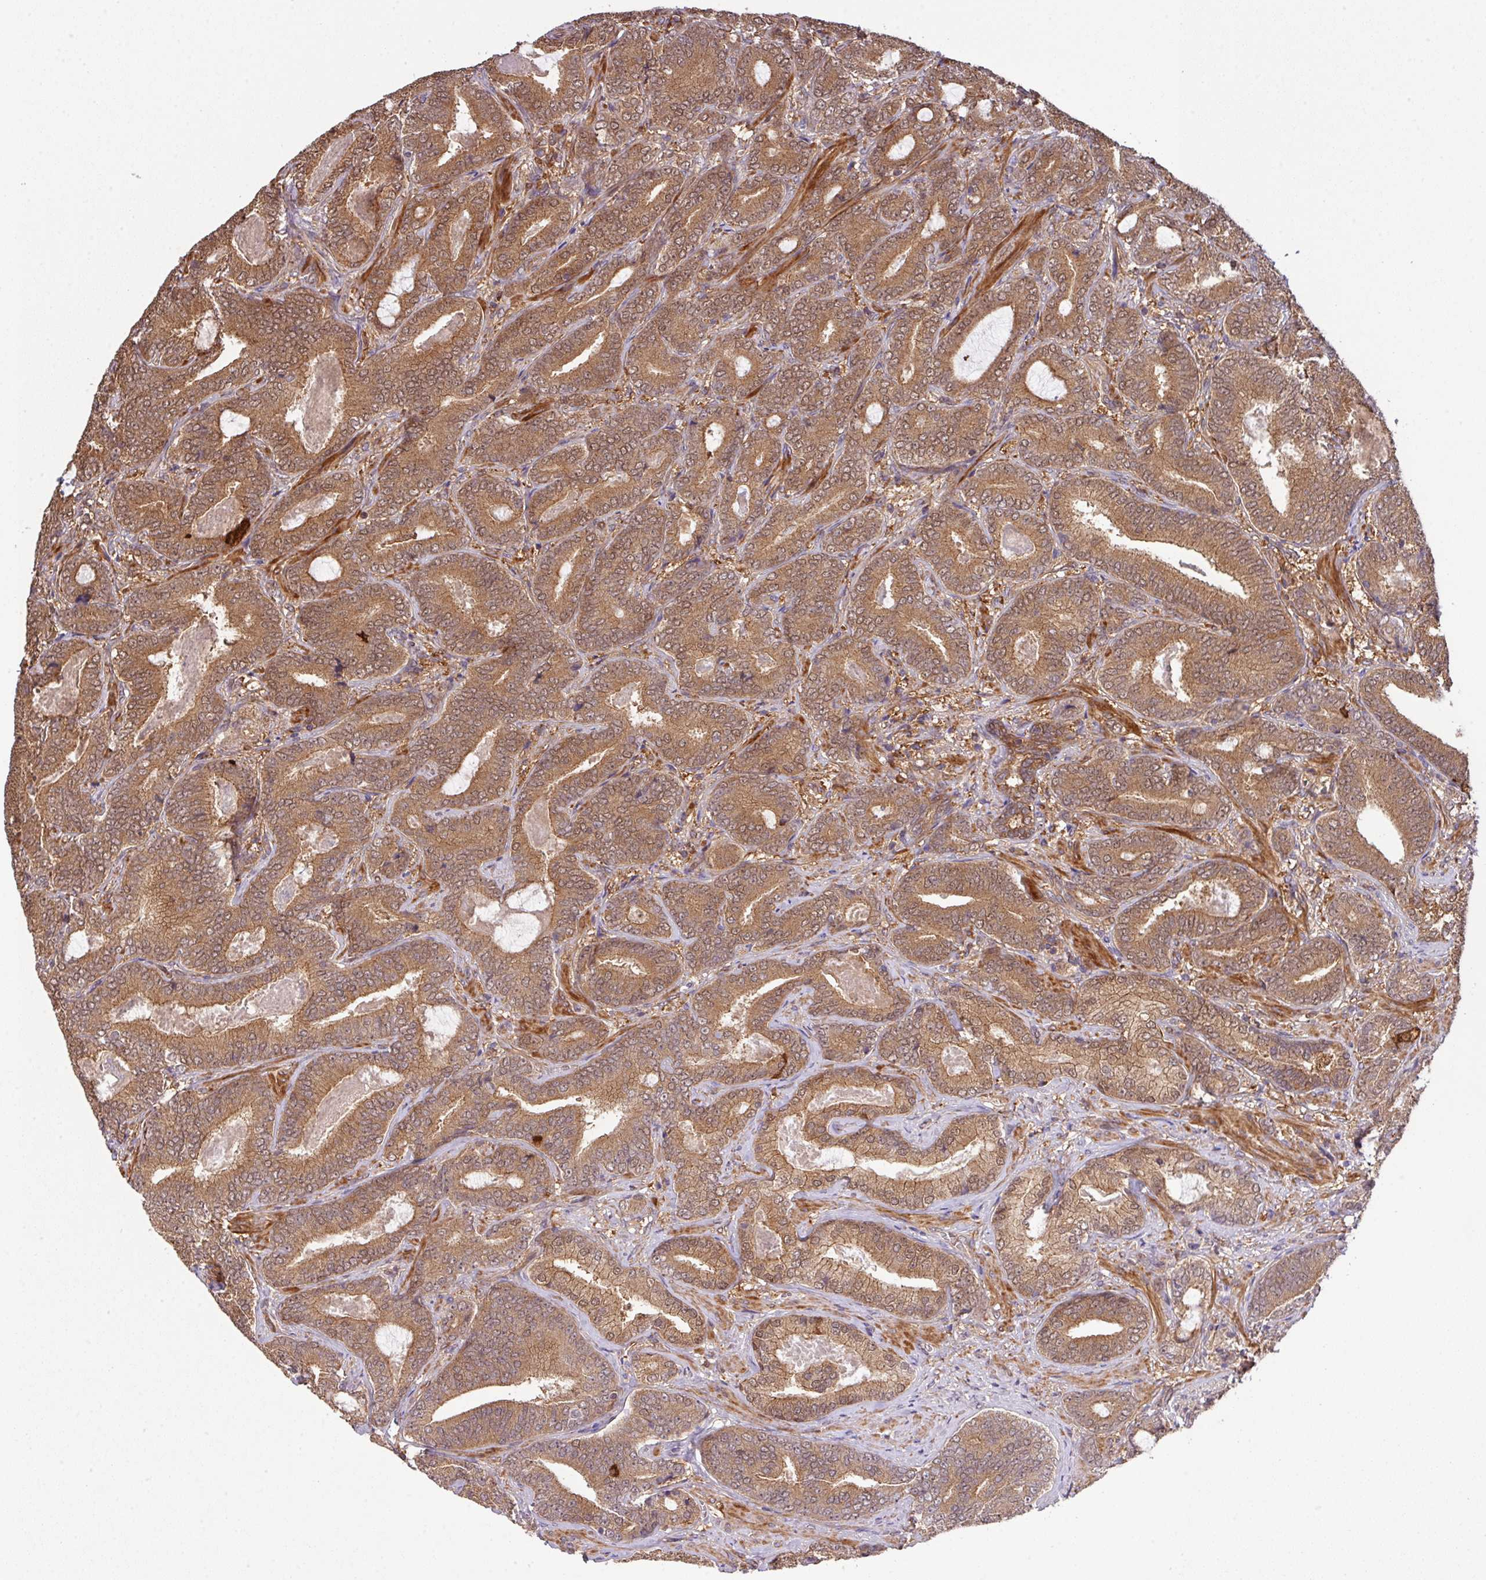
{"staining": {"intensity": "moderate", "quantity": ">75%", "location": "cytoplasmic/membranous,nuclear"}, "tissue": "prostate cancer", "cell_type": "Tumor cells", "image_type": "cancer", "snomed": [{"axis": "morphology", "description": "Adenocarcinoma, Low grade"}, {"axis": "topography", "description": "Prostate and seminal vesicle, NOS"}], "caption": "Immunohistochemistry (IHC) (DAB (3,3'-diaminobenzidine)) staining of human prostate cancer (adenocarcinoma (low-grade)) demonstrates moderate cytoplasmic/membranous and nuclear protein staining in about >75% of tumor cells. Immunohistochemistry stains the protein of interest in brown and the nuclei are stained blue.", "gene": "ARPIN", "patient": {"sex": "male", "age": 61}}